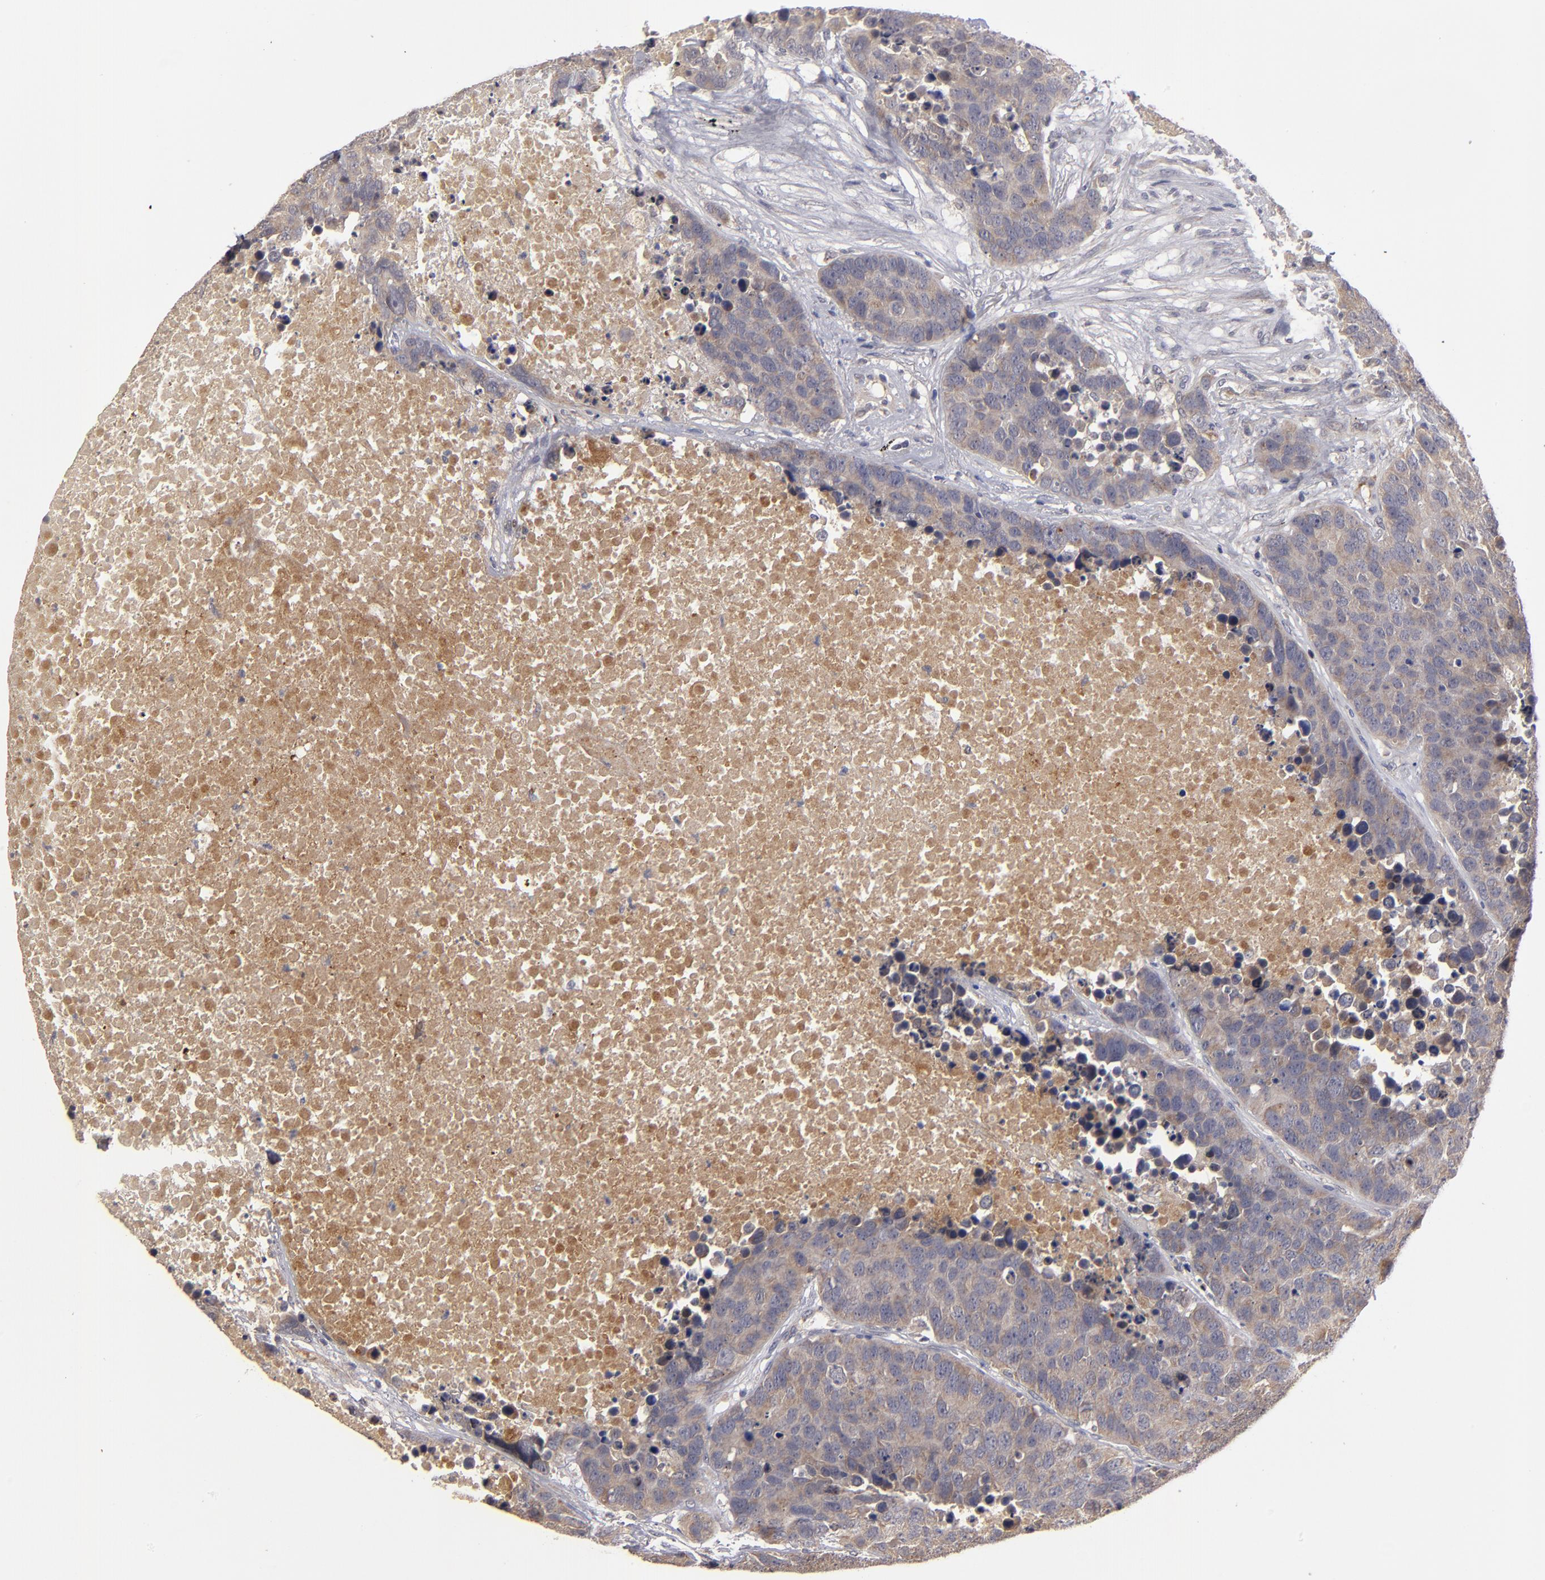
{"staining": {"intensity": "weak", "quantity": ">75%", "location": "cytoplasmic/membranous"}, "tissue": "carcinoid", "cell_type": "Tumor cells", "image_type": "cancer", "snomed": [{"axis": "morphology", "description": "Carcinoid, malignant, NOS"}, {"axis": "topography", "description": "Lung"}], "caption": "DAB immunohistochemical staining of carcinoid displays weak cytoplasmic/membranous protein staining in approximately >75% of tumor cells.", "gene": "EXD2", "patient": {"sex": "male", "age": 60}}